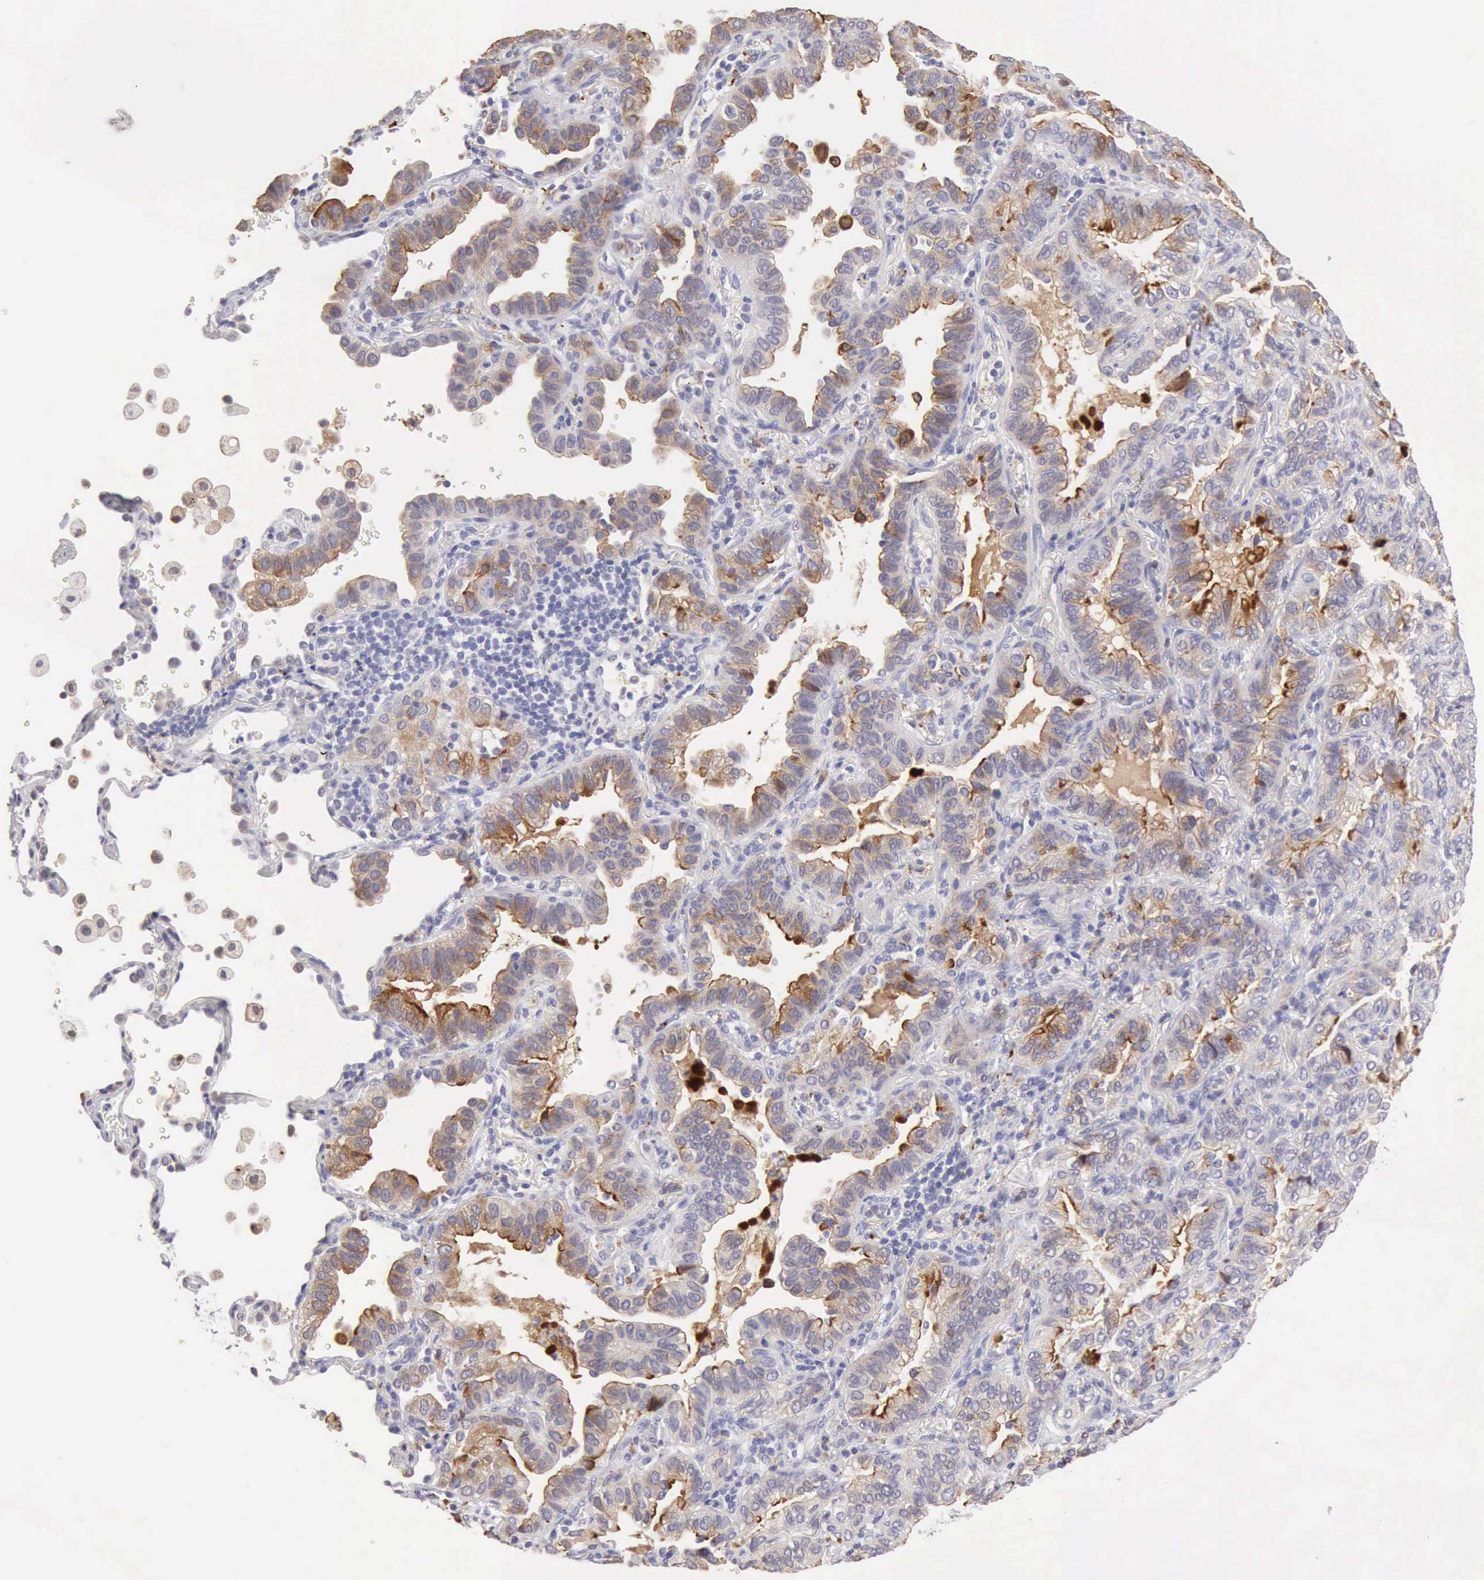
{"staining": {"intensity": "moderate", "quantity": "25%-75%", "location": "cytoplasmic/membranous"}, "tissue": "lung cancer", "cell_type": "Tumor cells", "image_type": "cancer", "snomed": [{"axis": "morphology", "description": "Adenocarcinoma, NOS"}, {"axis": "topography", "description": "Lung"}], "caption": "Immunohistochemistry (DAB) staining of human lung adenocarcinoma exhibits moderate cytoplasmic/membranous protein positivity in approximately 25%-75% of tumor cells. The staining was performed using DAB (3,3'-diaminobenzidine), with brown indicating positive protein expression. Nuclei are stained blue with hematoxylin.", "gene": "RNASE1", "patient": {"sex": "female", "age": 50}}